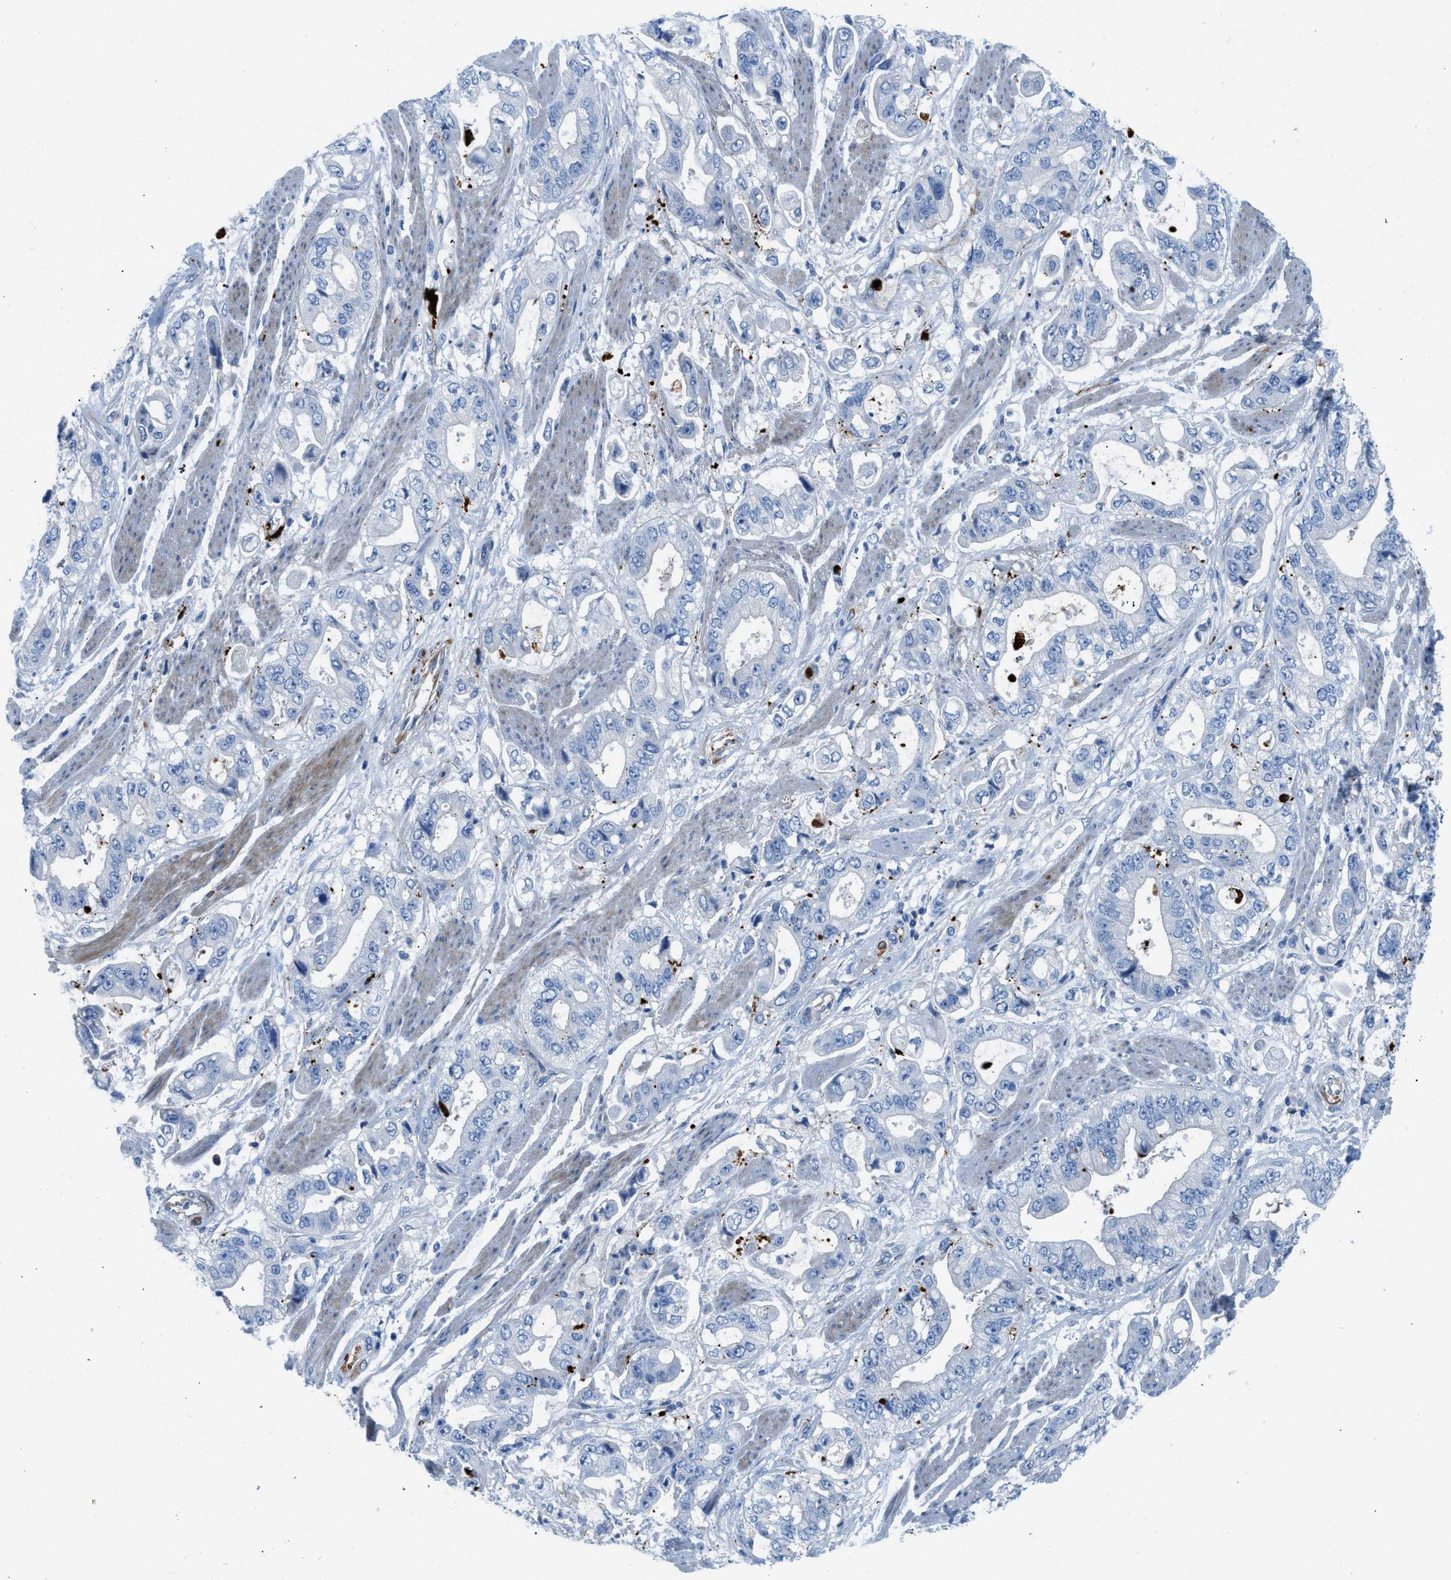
{"staining": {"intensity": "negative", "quantity": "none", "location": "none"}, "tissue": "stomach cancer", "cell_type": "Tumor cells", "image_type": "cancer", "snomed": [{"axis": "morphology", "description": "Normal tissue, NOS"}, {"axis": "morphology", "description": "Adenocarcinoma, NOS"}, {"axis": "topography", "description": "Stomach"}], "caption": "A high-resolution micrograph shows immunohistochemistry staining of stomach adenocarcinoma, which demonstrates no significant expression in tumor cells.", "gene": "XCR1", "patient": {"sex": "male", "age": 62}}